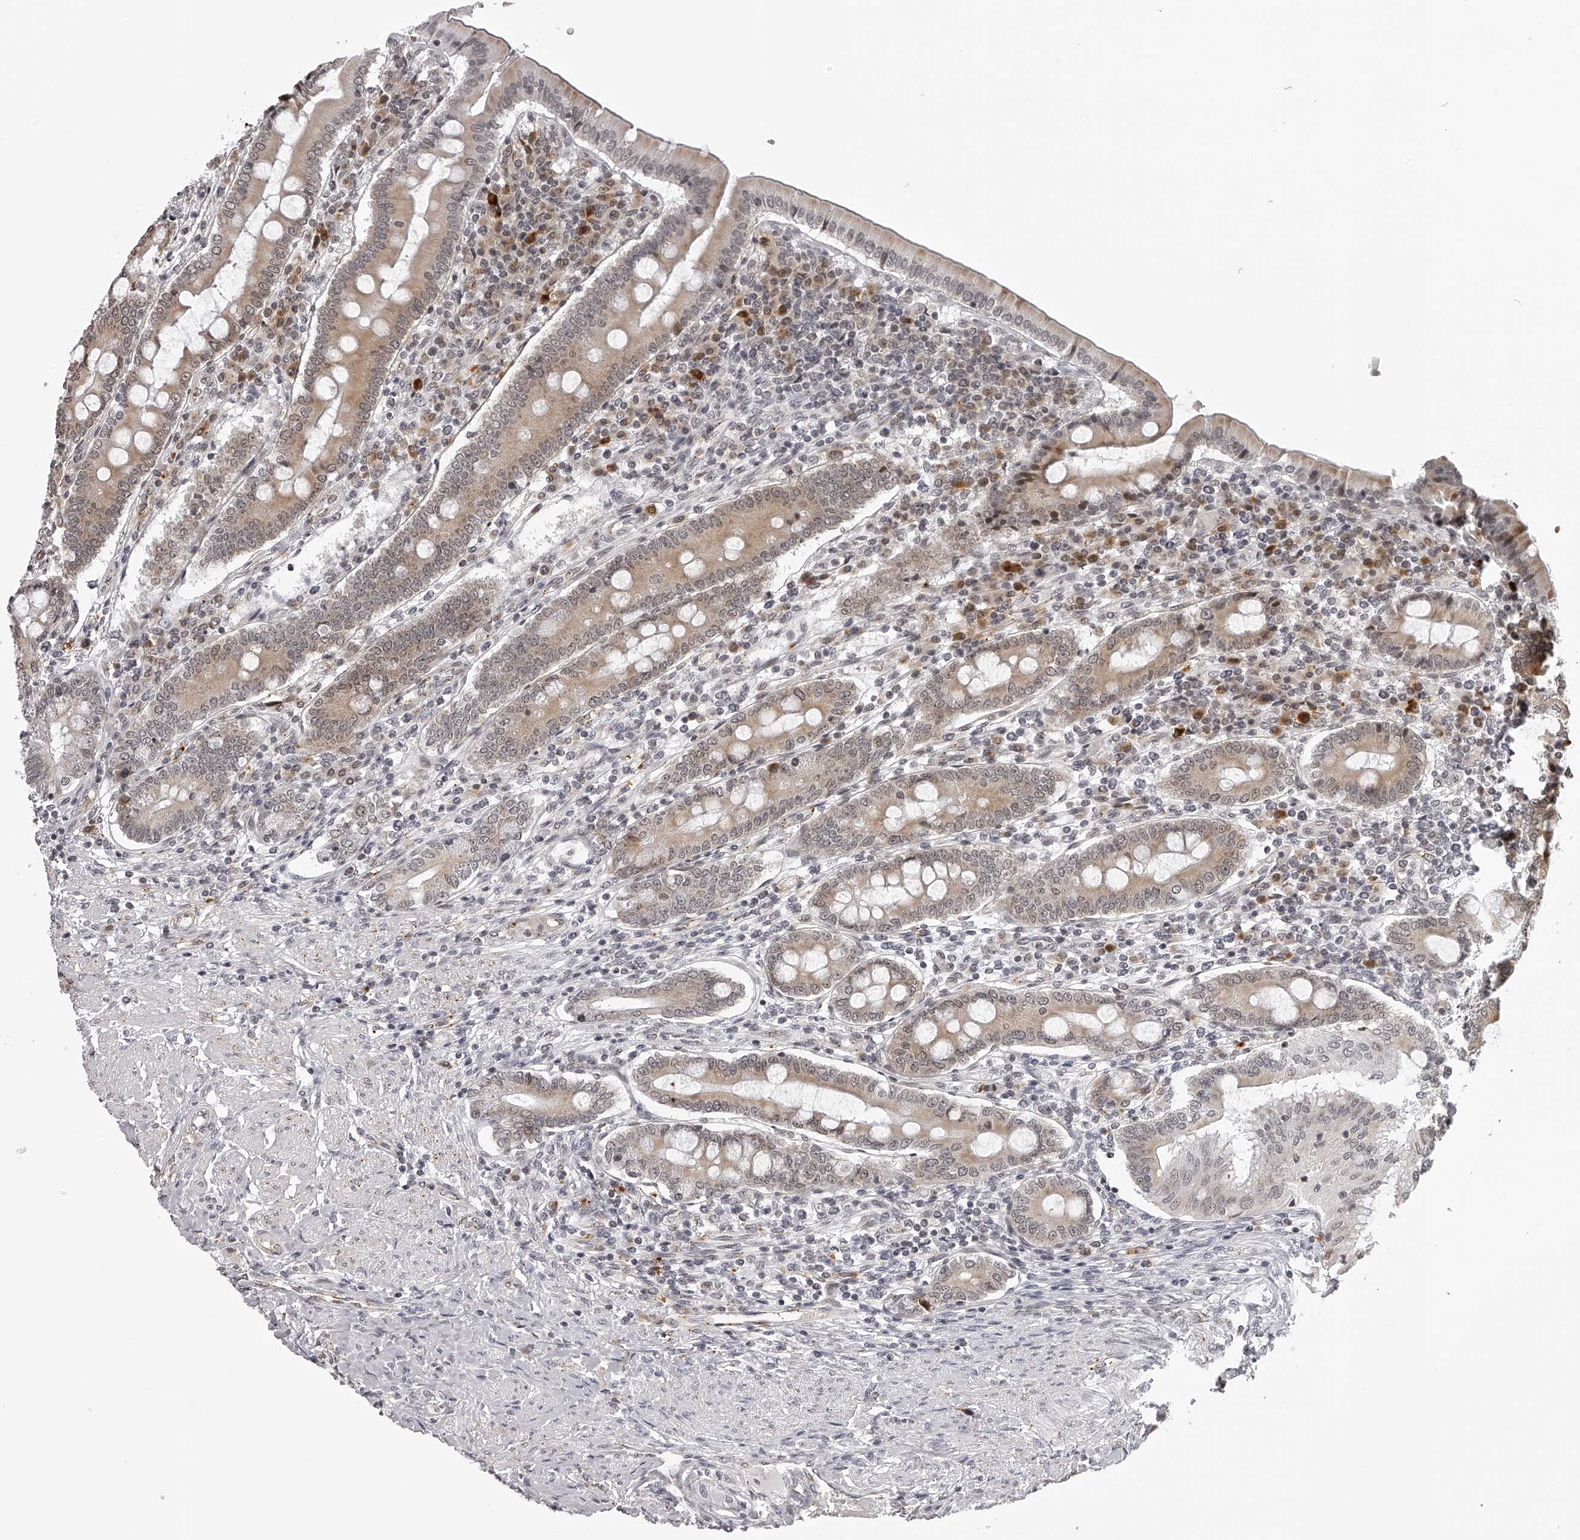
{"staining": {"intensity": "moderate", "quantity": "25%-75%", "location": "cytoplasmic/membranous"}, "tissue": "duodenum", "cell_type": "Glandular cells", "image_type": "normal", "snomed": [{"axis": "morphology", "description": "Normal tissue, NOS"}, {"axis": "morphology", "description": "Adenocarcinoma, NOS"}, {"axis": "topography", "description": "Pancreas"}, {"axis": "topography", "description": "Duodenum"}], "caption": "Glandular cells exhibit moderate cytoplasmic/membranous expression in about 25%-75% of cells in benign duodenum.", "gene": "ODF2L", "patient": {"sex": "male", "age": 50}}